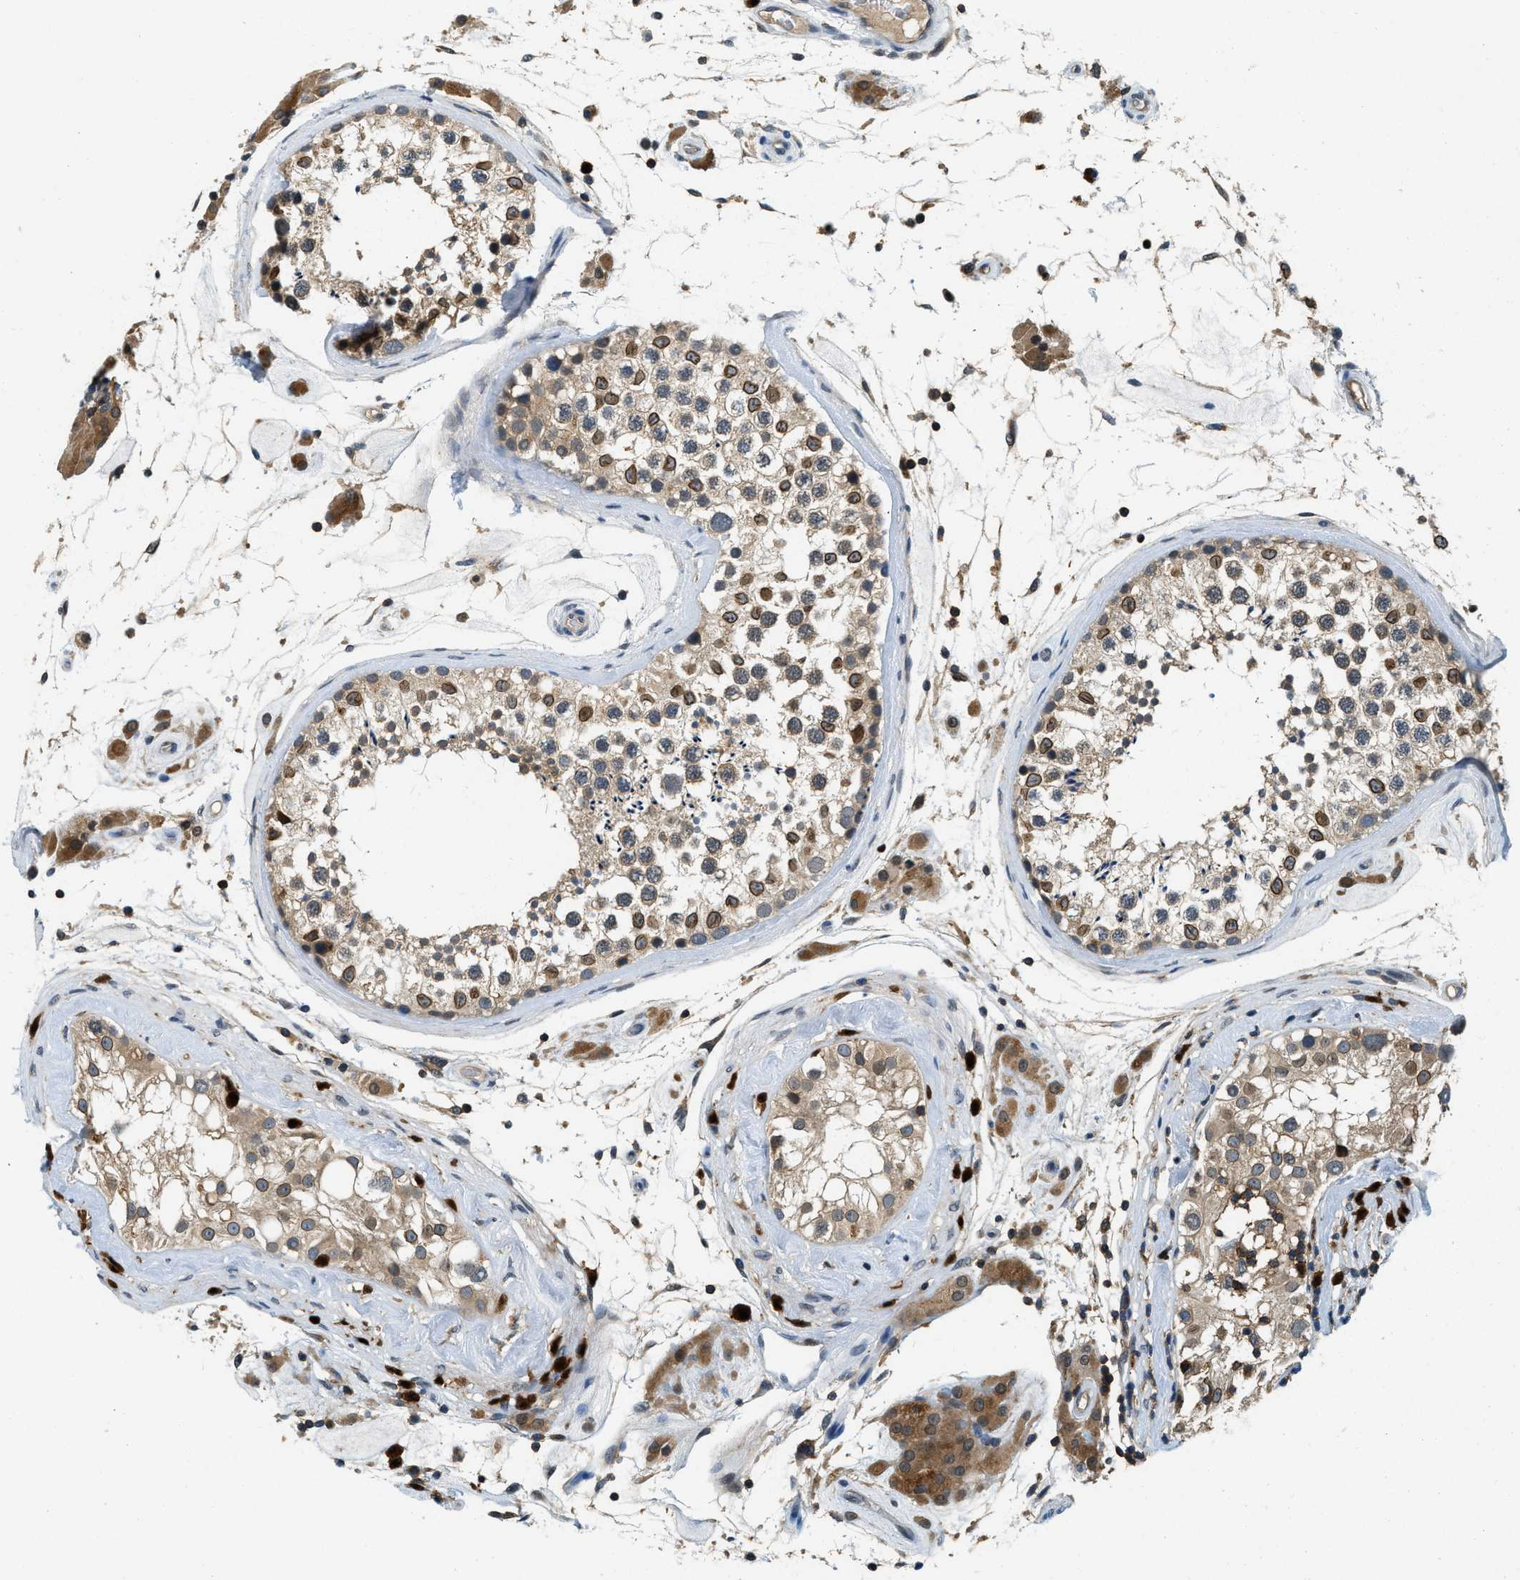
{"staining": {"intensity": "moderate", "quantity": "25%-75%", "location": "cytoplasmic/membranous,nuclear"}, "tissue": "testis", "cell_type": "Cells in seminiferous ducts", "image_type": "normal", "snomed": [{"axis": "morphology", "description": "Normal tissue, NOS"}, {"axis": "topography", "description": "Testis"}], "caption": "IHC staining of unremarkable testis, which demonstrates medium levels of moderate cytoplasmic/membranous,nuclear expression in approximately 25%-75% of cells in seminiferous ducts indicating moderate cytoplasmic/membranous,nuclear protein positivity. The staining was performed using DAB (3,3'-diaminobenzidine) (brown) for protein detection and nuclei were counterstained in hematoxylin (blue).", "gene": "GMPPB", "patient": {"sex": "male", "age": 46}}